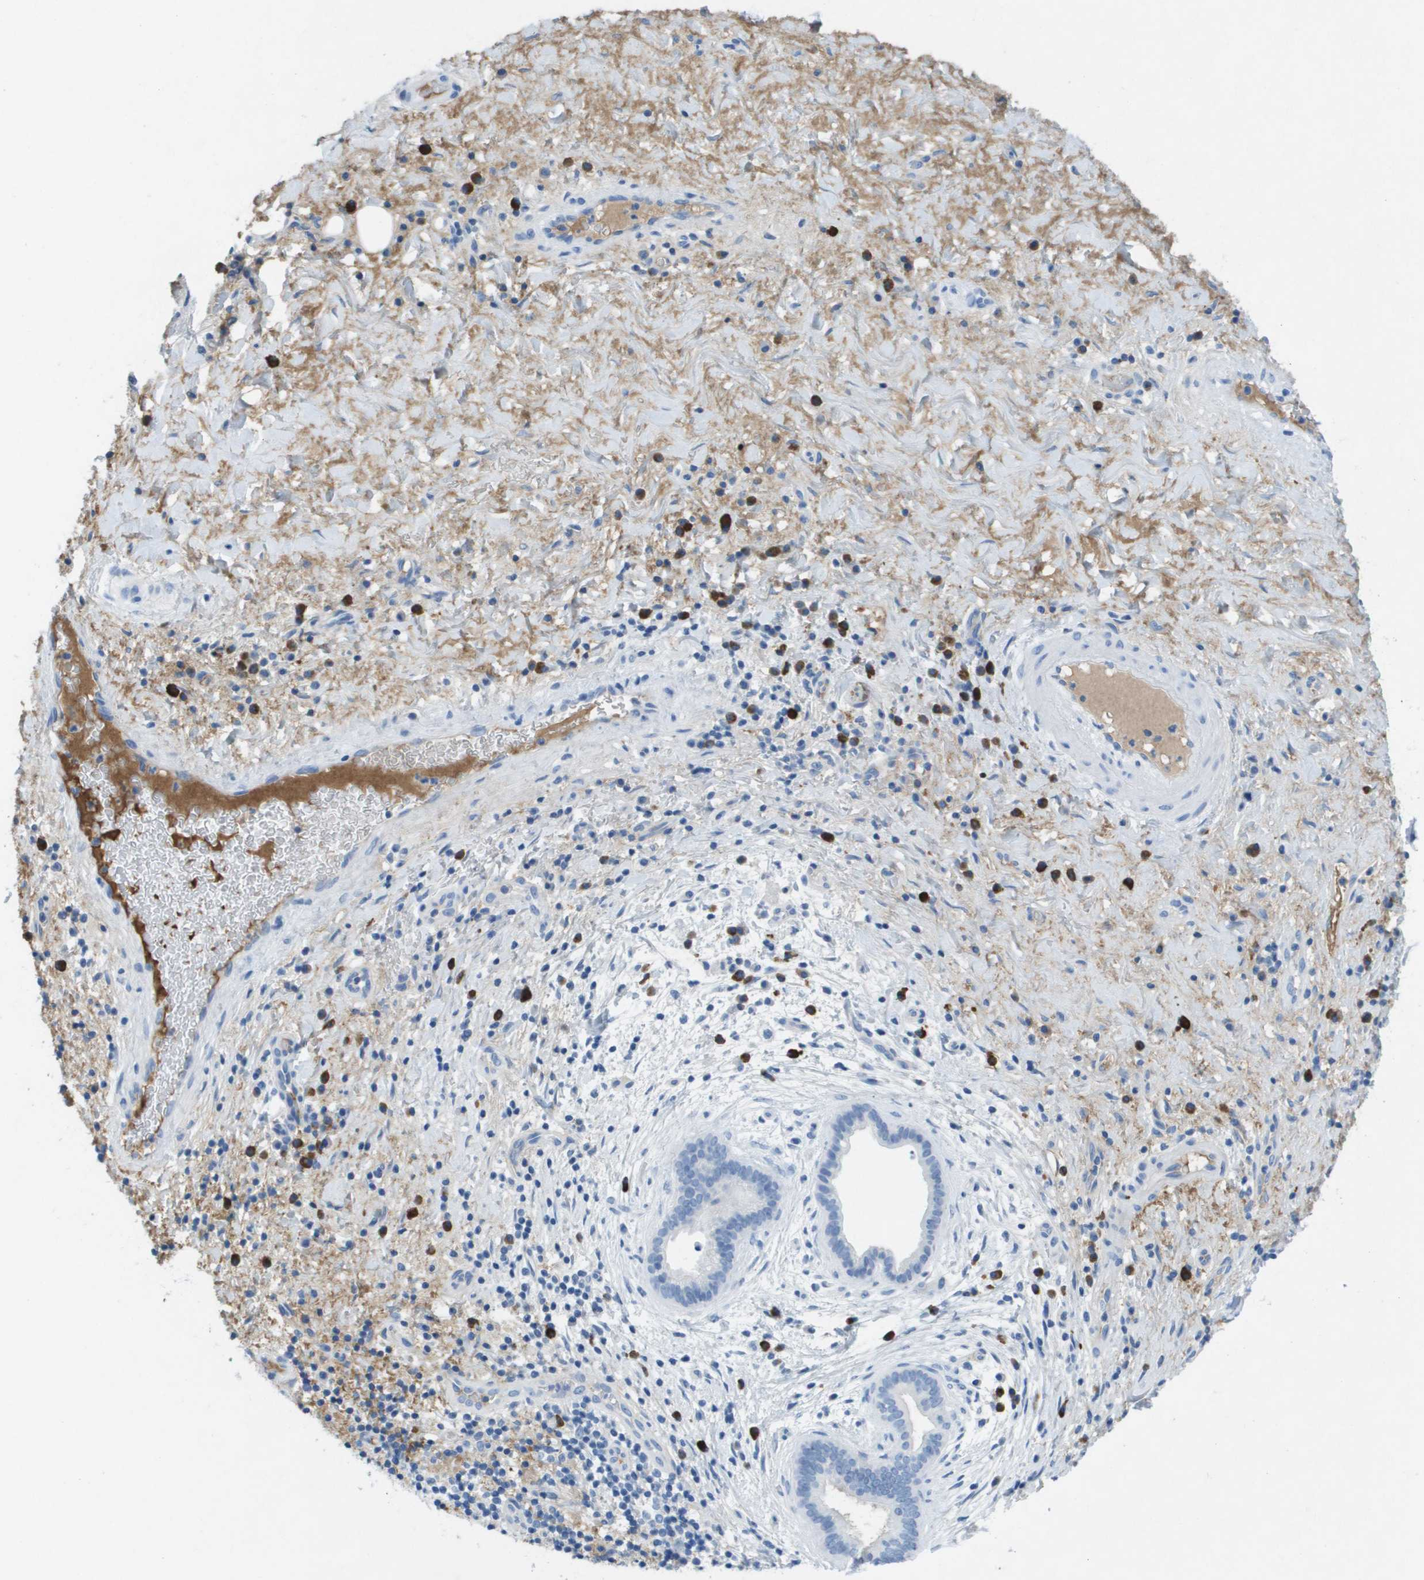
{"staining": {"intensity": "negative", "quantity": "none", "location": "none"}, "tissue": "liver cancer", "cell_type": "Tumor cells", "image_type": "cancer", "snomed": [{"axis": "morphology", "description": "Cholangiocarcinoma"}, {"axis": "topography", "description": "Liver"}], "caption": "The photomicrograph exhibits no significant positivity in tumor cells of liver cancer (cholangiocarcinoma).", "gene": "GPR18", "patient": {"sex": "female", "age": 38}}